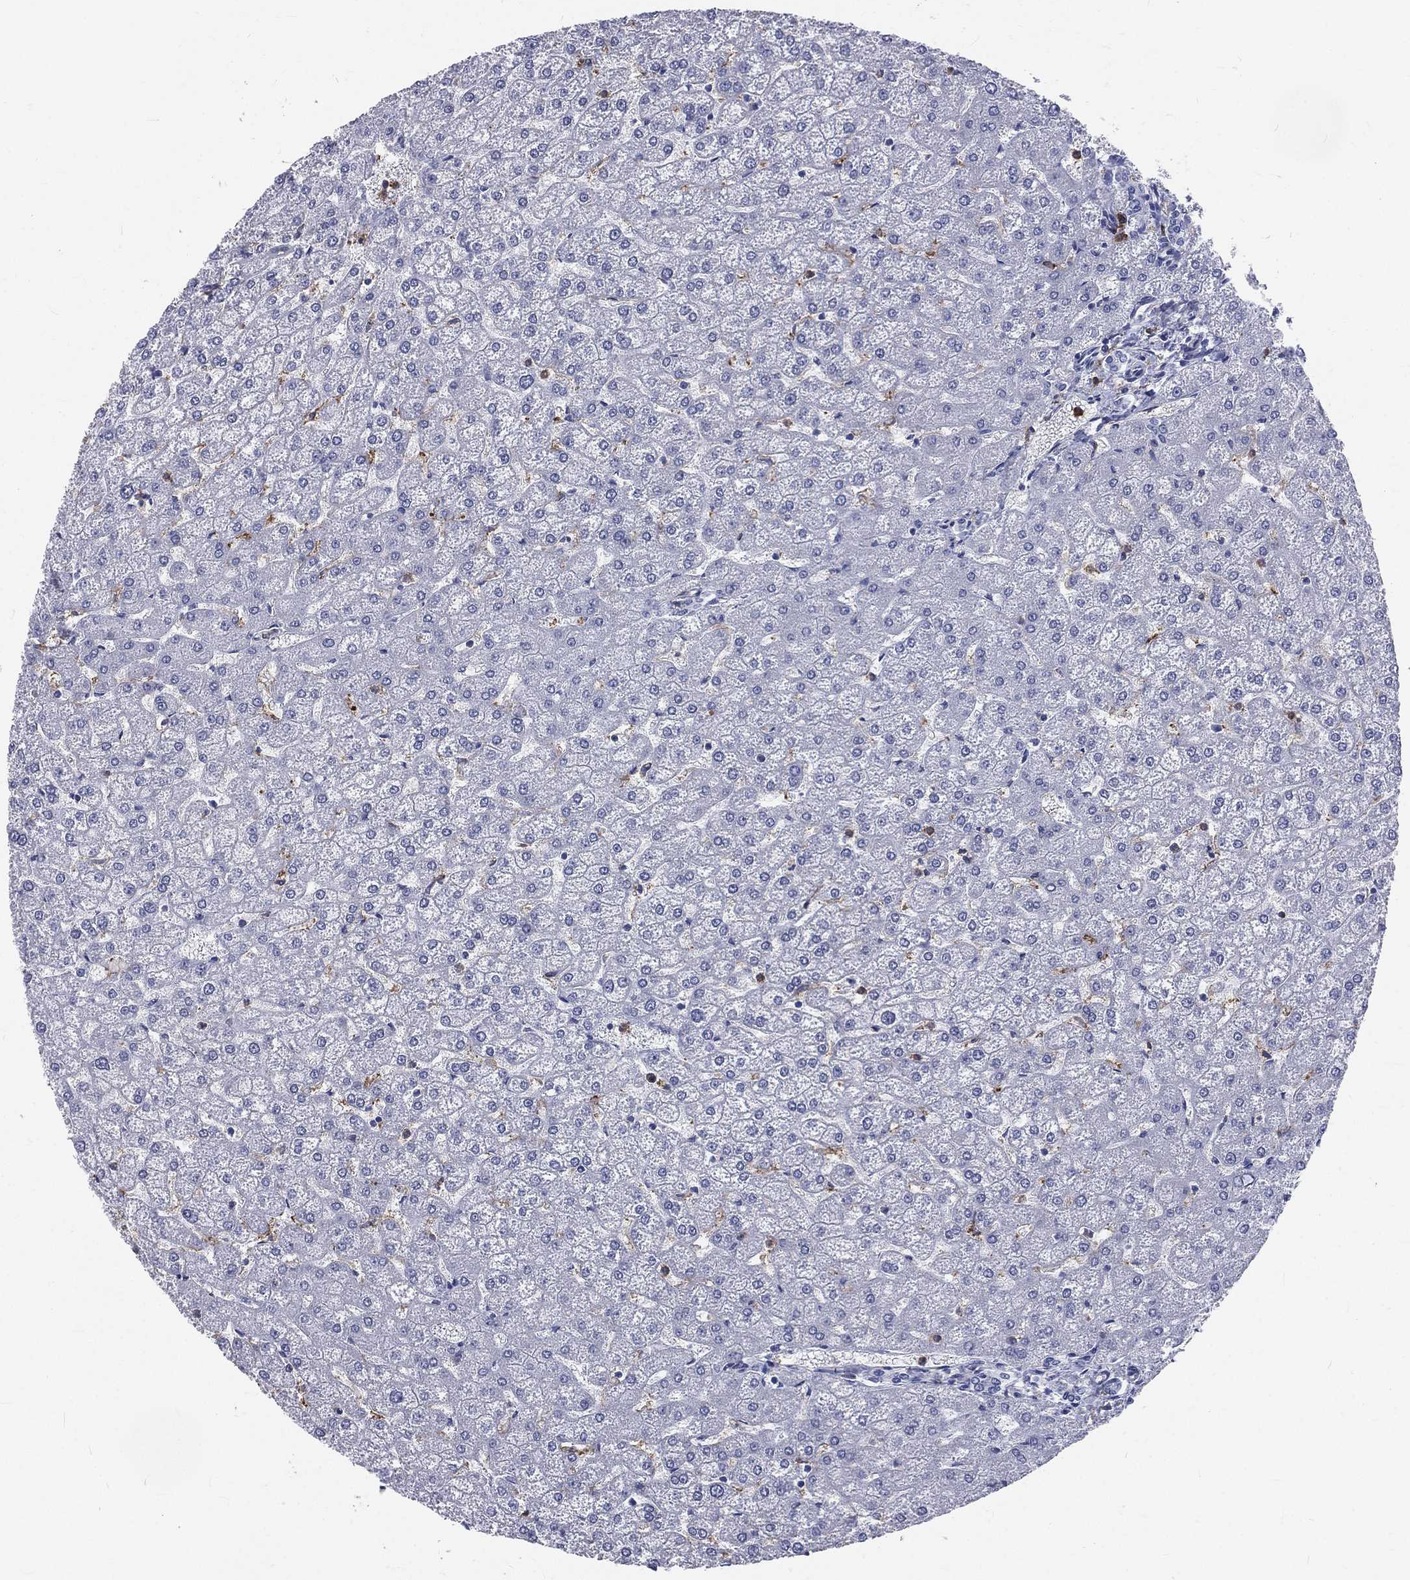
{"staining": {"intensity": "negative", "quantity": "none", "location": "none"}, "tissue": "liver", "cell_type": "Cholangiocytes", "image_type": "normal", "snomed": [{"axis": "morphology", "description": "Normal tissue, NOS"}, {"axis": "topography", "description": "Liver"}], "caption": "Micrograph shows no protein staining in cholangiocytes of unremarkable liver.", "gene": "BASP1", "patient": {"sex": "female", "age": 32}}